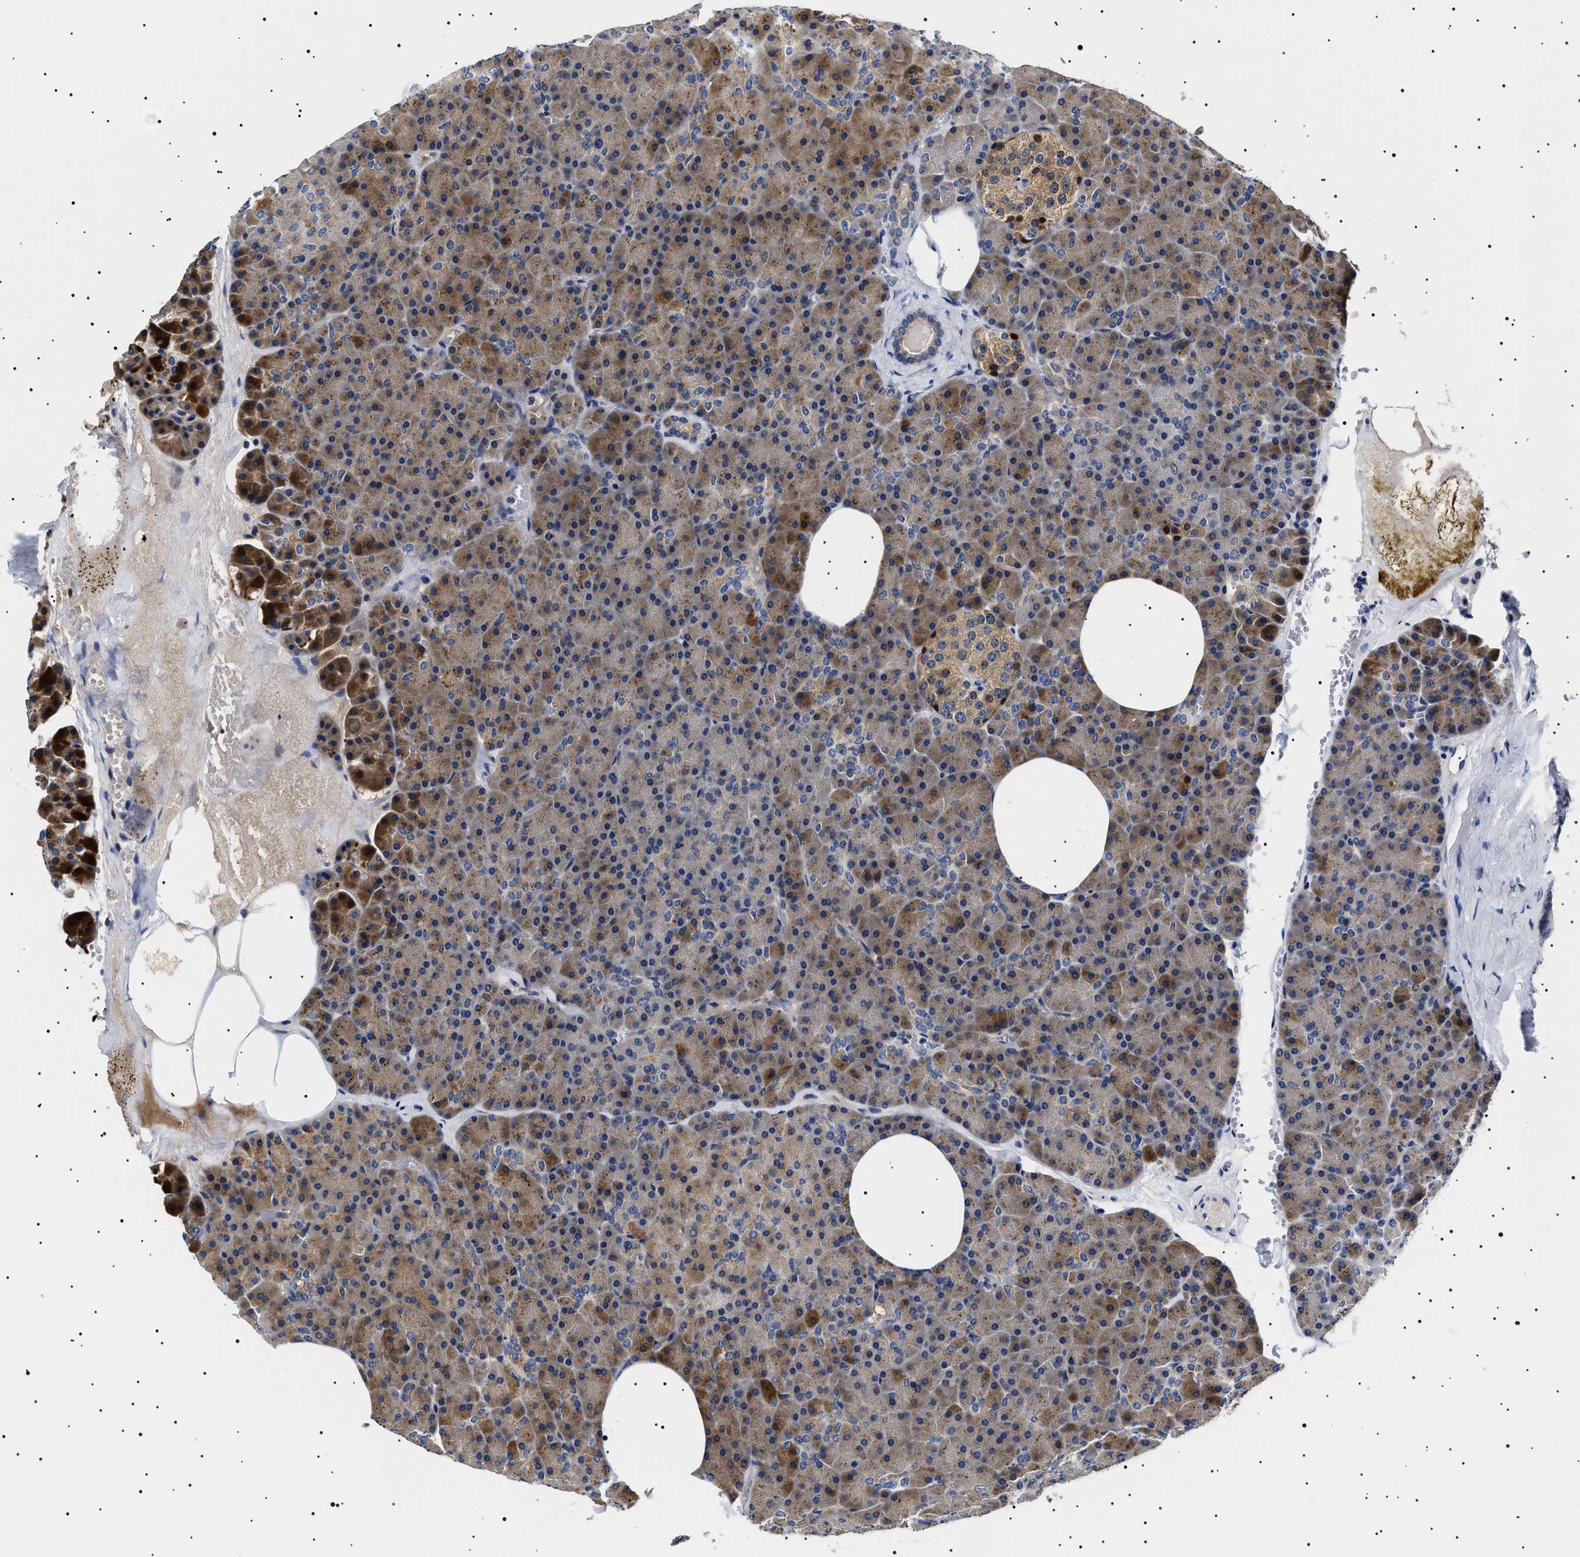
{"staining": {"intensity": "strong", "quantity": ">75%", "location": "cytoplasmic/membranous"}, "tissue": "pancreas", "cell_type": "Exocrine glandular cells", "image_type": "normal", "snomed": [{"axis": "morphology", "description": "Normal tissue, NOS"}, {"axis": "topography", "description": "Pancreas"}], "caption": "Approximately >75% of exocrine glandular cells in normal human pancreas show strong cytoplasmic/membranous protein staining as visualized by brown immunohistochemical staining.", "gene": "SLC4A7", "patient": {"sex": "female", "age": 35}}